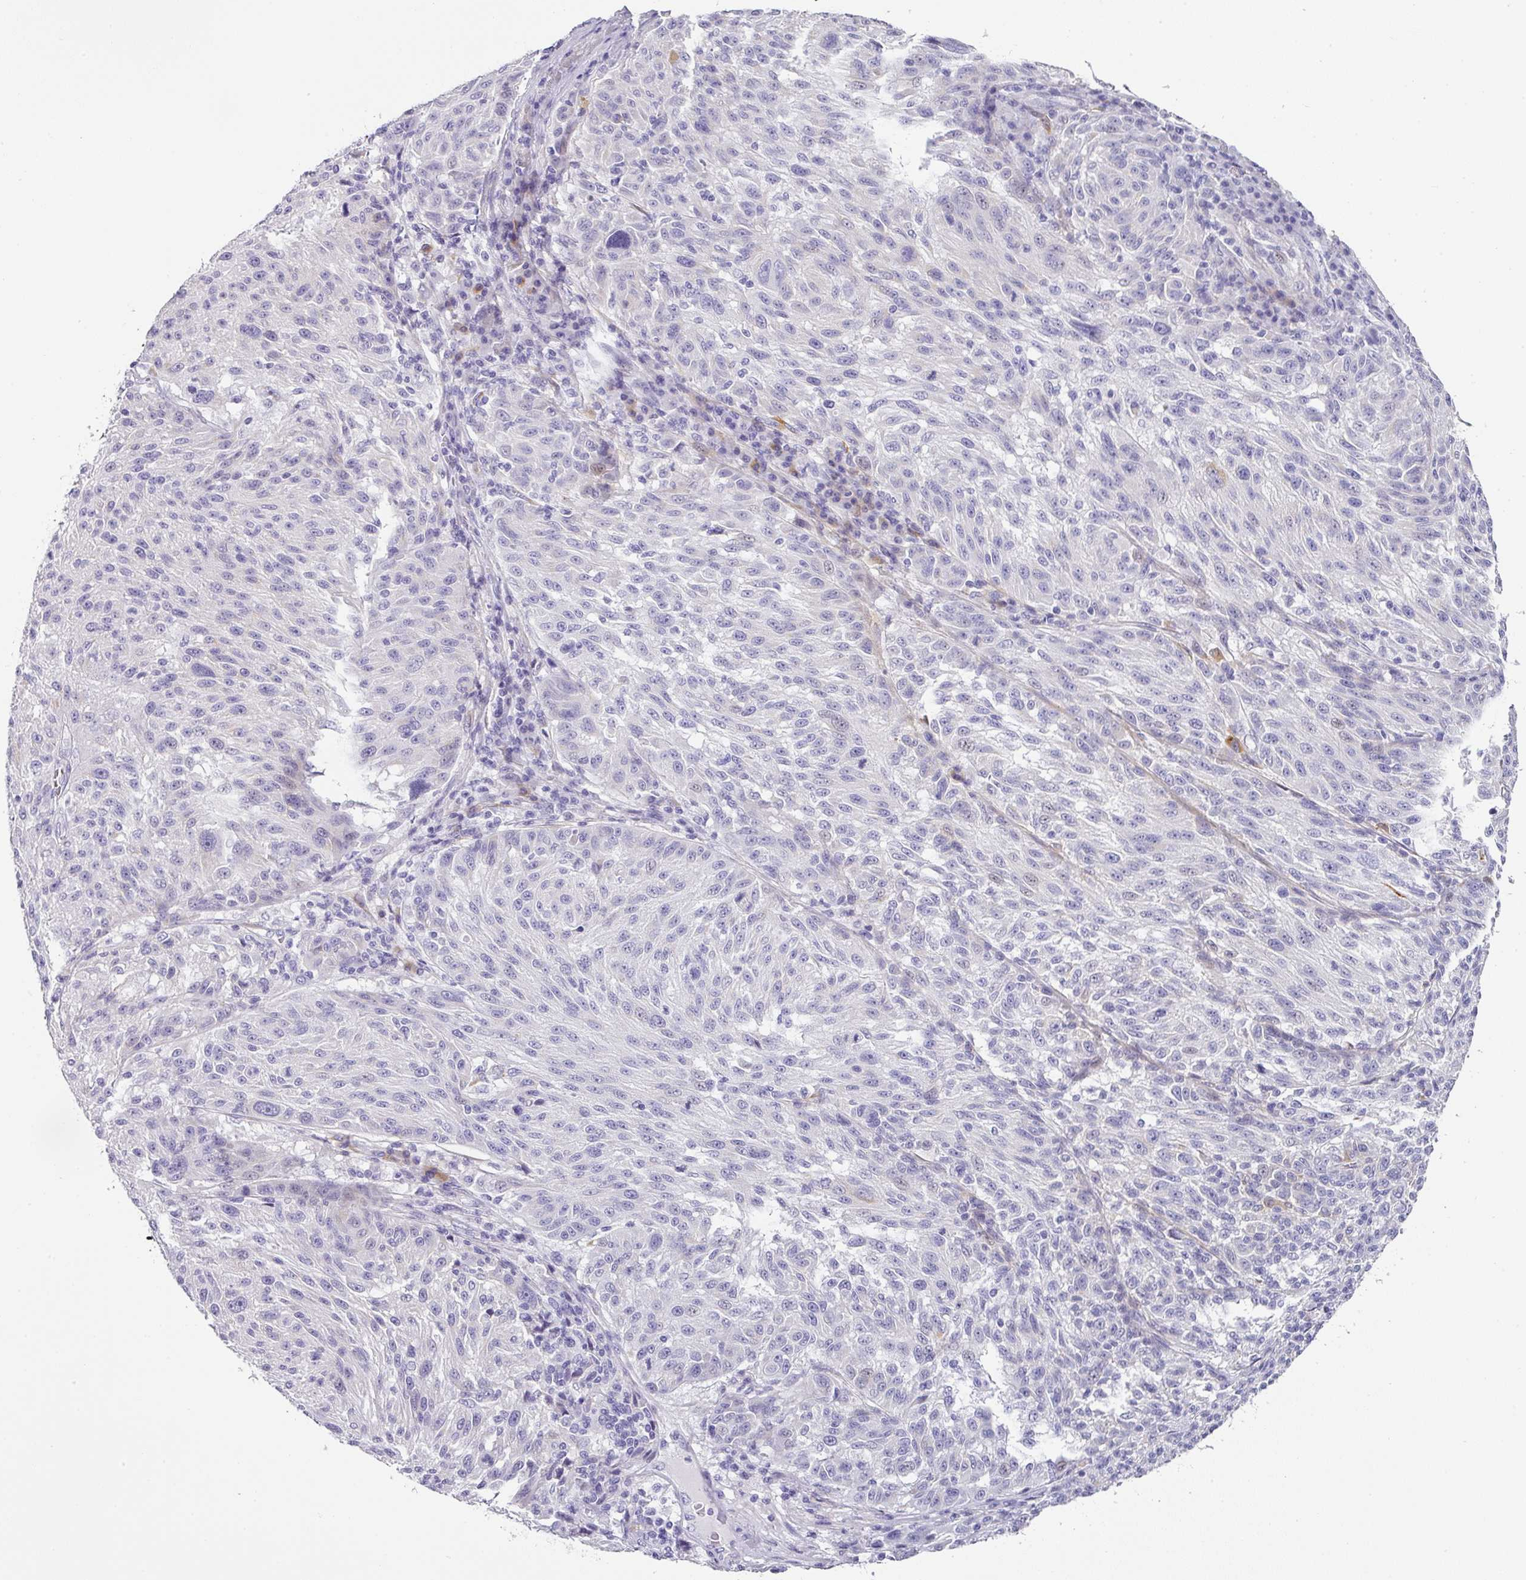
{"staining": {"intensity": "negative", "quantity": "none", "location": "none"}, "tissue": "melanoma", "cell_type": "Tumor cells", "image_type": "cancer", "snomed": [{"axis": "morphology", "description": "Malignant melanoma, NOS"}, {"axis": "topography", "description": "Skin"}], "caption": "Melanoma was stained to show a protein in brown. There is no significant staining in tumor cells.", "gene": "ANKRD29", "patient": {"sex": "male", "age": 53}}